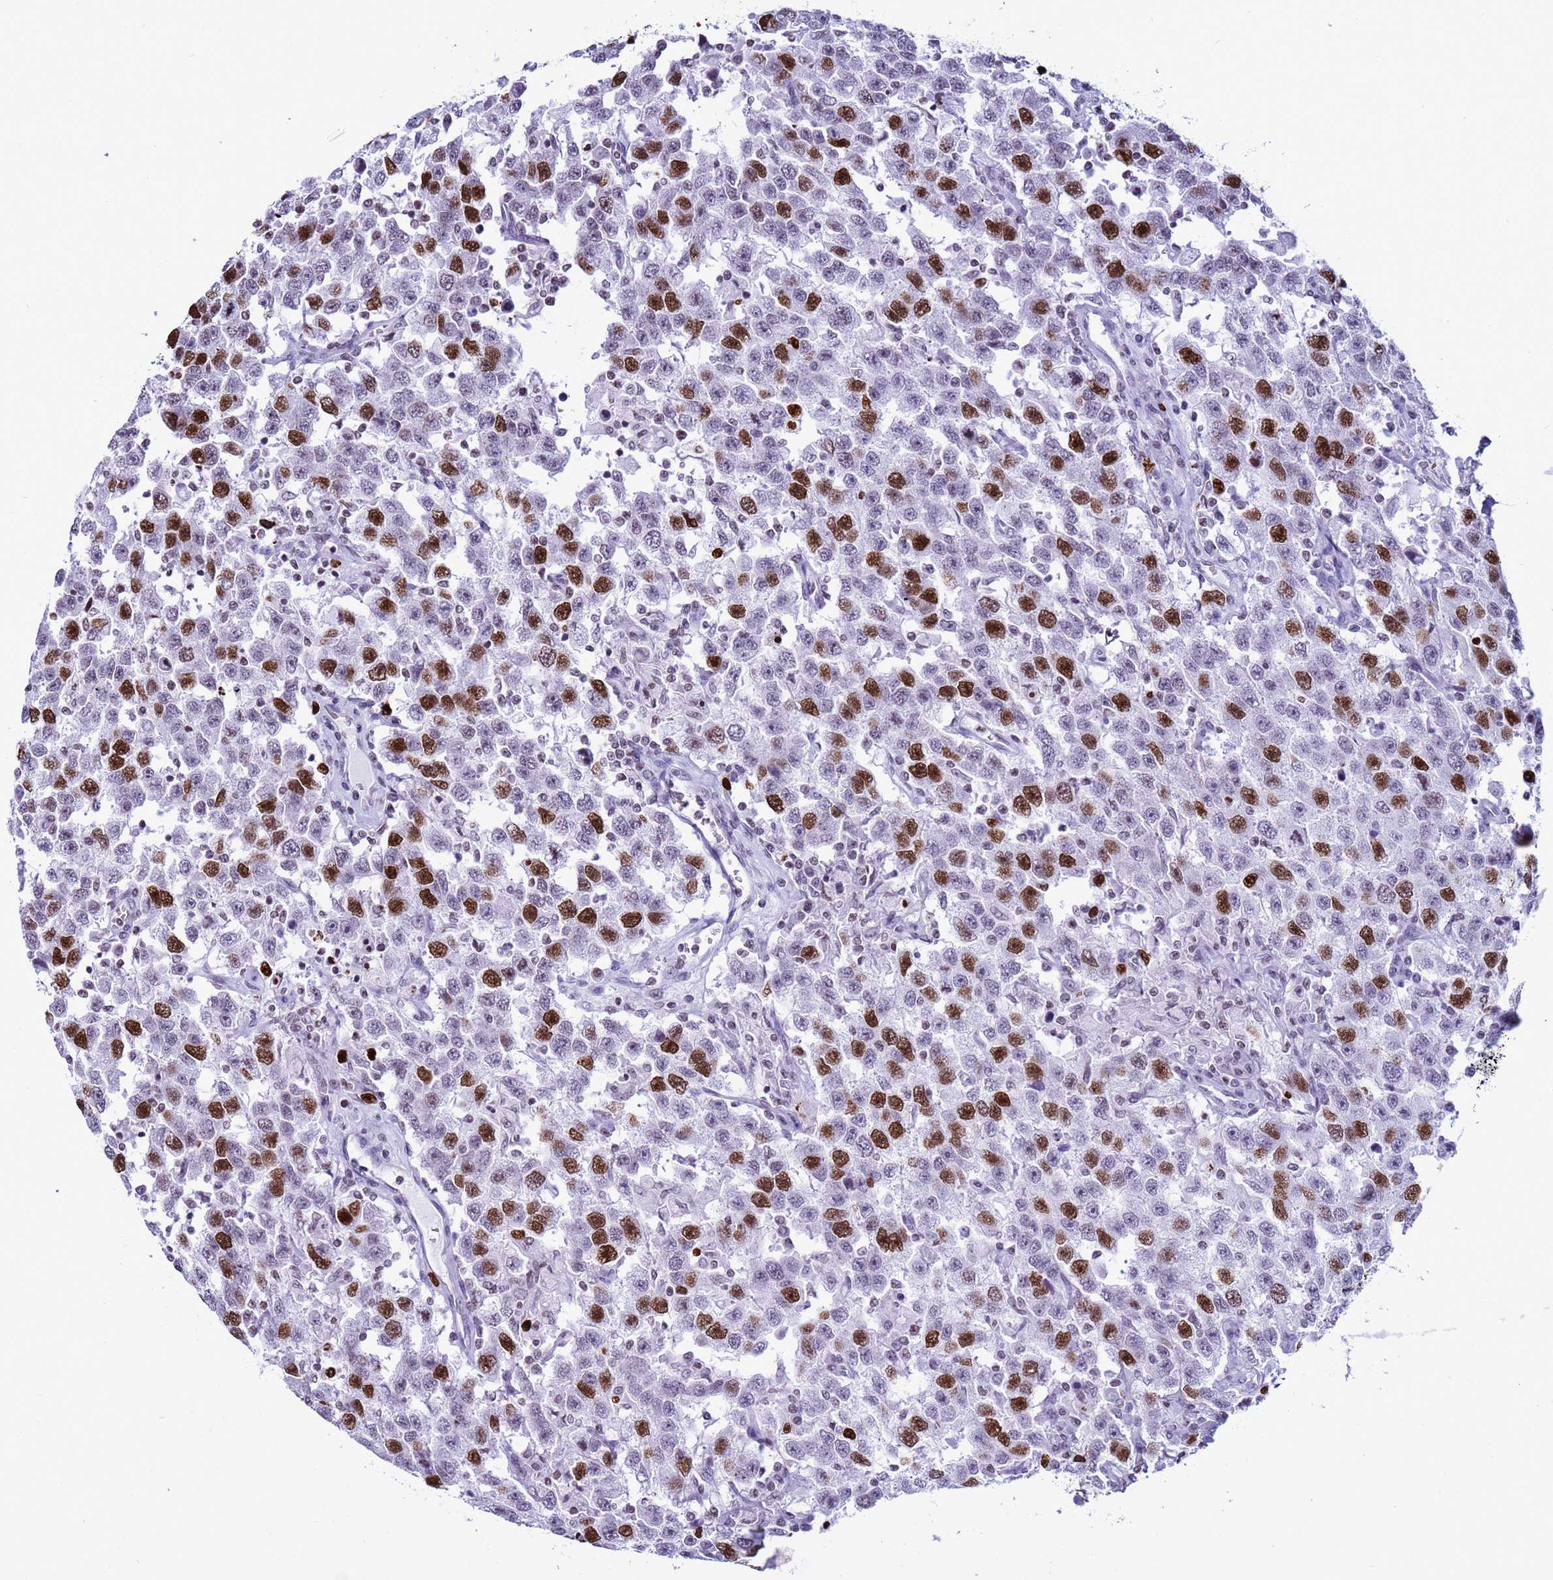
{"staining": {"intensity": "strong", "quantity": "25%-75%", "location": "nuclear"}, "tissue": "testis cancer", "cell_type": "Tumor cells", "image_type": "cancer", "snomed": [{"axis": "morphology", "description": "Seminoma, NOS"}, {"axis": "topography", "description": "Testis"}], "caption": "This photomicrograph displays immunohistochemistry (IHC) staining of seminoma (testis), with high strong nuclear expression in about 25%-75% of tumor cells.", "gene": "H4C8", "patient": {"sex": "male", "age": 41}}